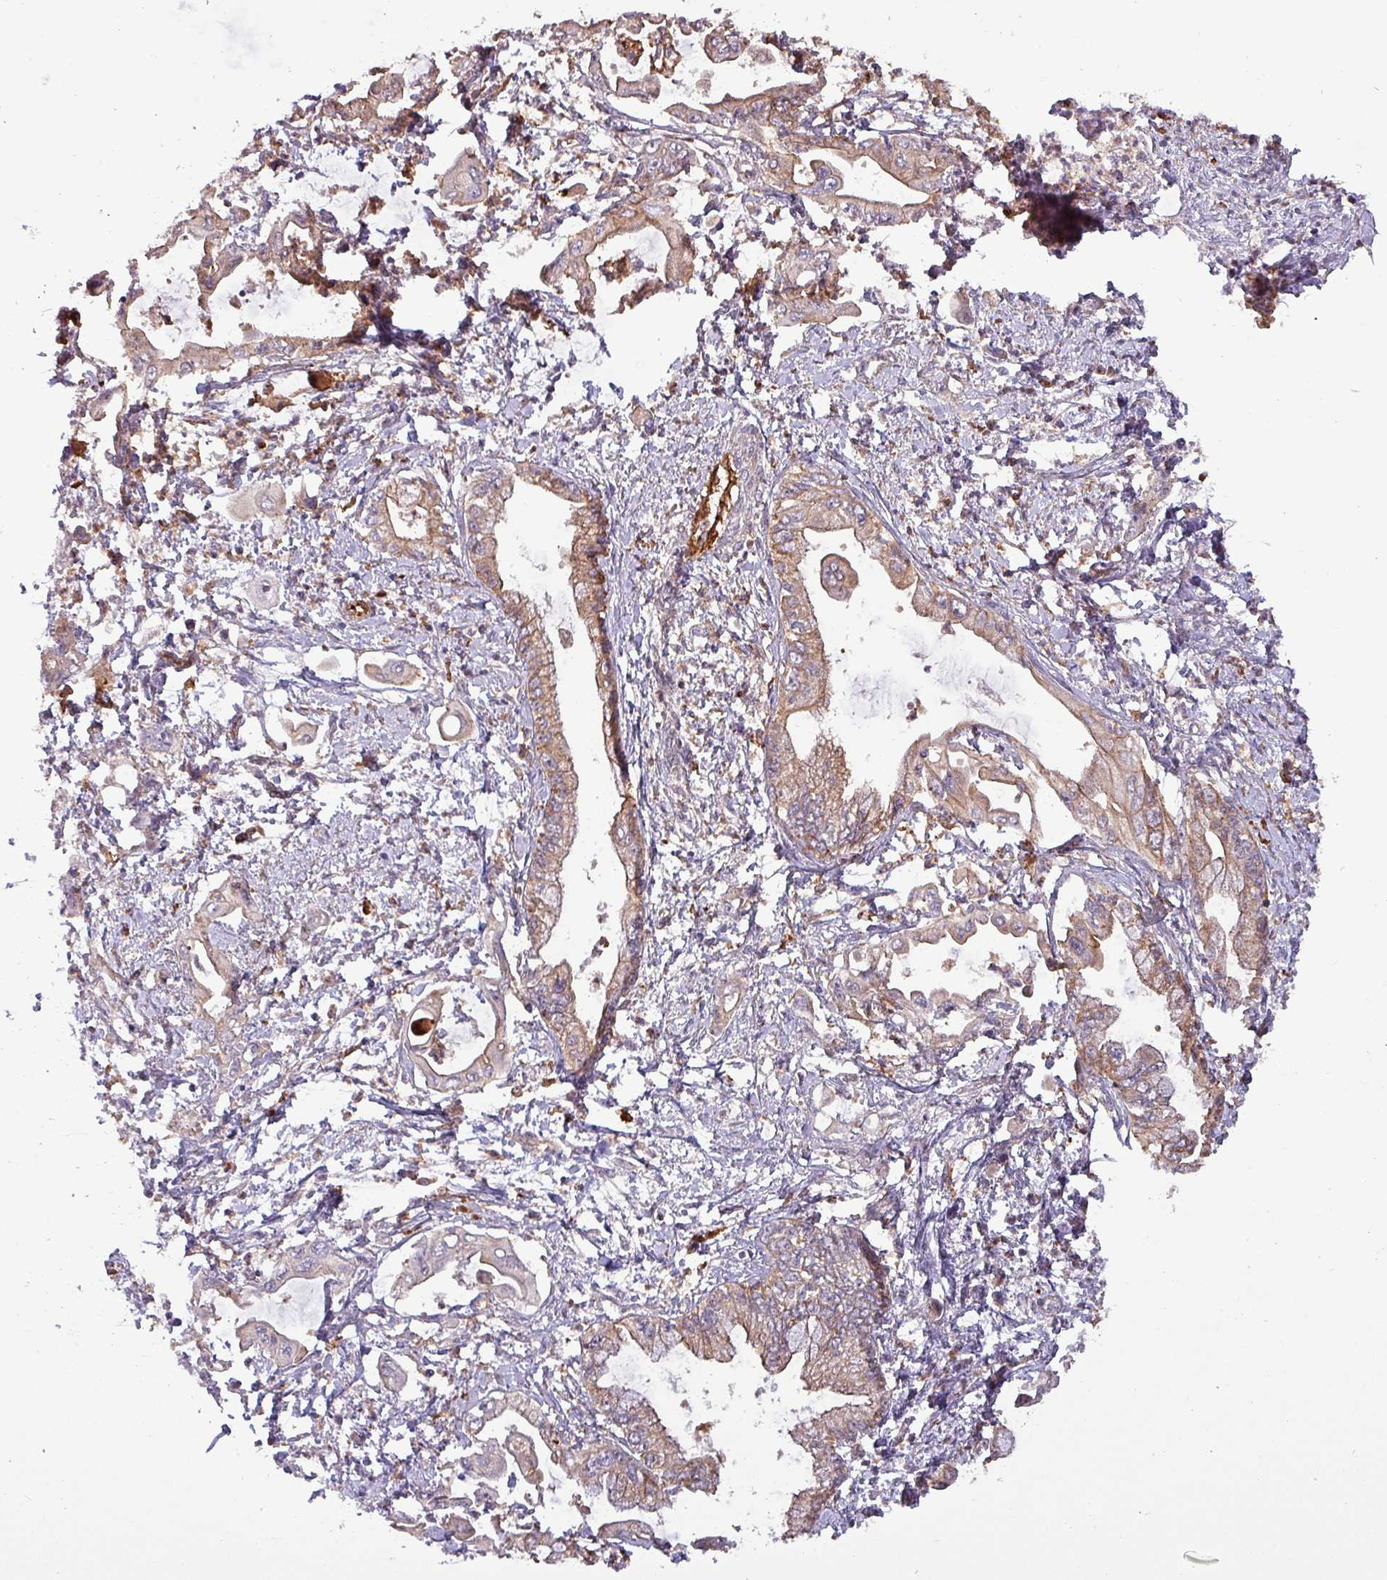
{"staining": {"intensity": "moderate", "quantity": "25%-75%", "location": "cytoplasmic/membranous"}, "tissue": "pancreatic cancer", "cell_type": "Tumor cells", "image_type": "cancer", "snomed": [{"axis": "morphology", "description": "Adenocarcinoma, NOS"}, {"axis": "topography", "description": "Pancreas"}], "caption": "Pancreatic cancer (adenocarcinoma) was stained to show a protein in brown. There is medium levels of moderate cytoplasmic/membranous positivity in about 25%-75% of tumor cells.", "gene": "SCIN", "patient": {"sex": "male", "age": 61}}